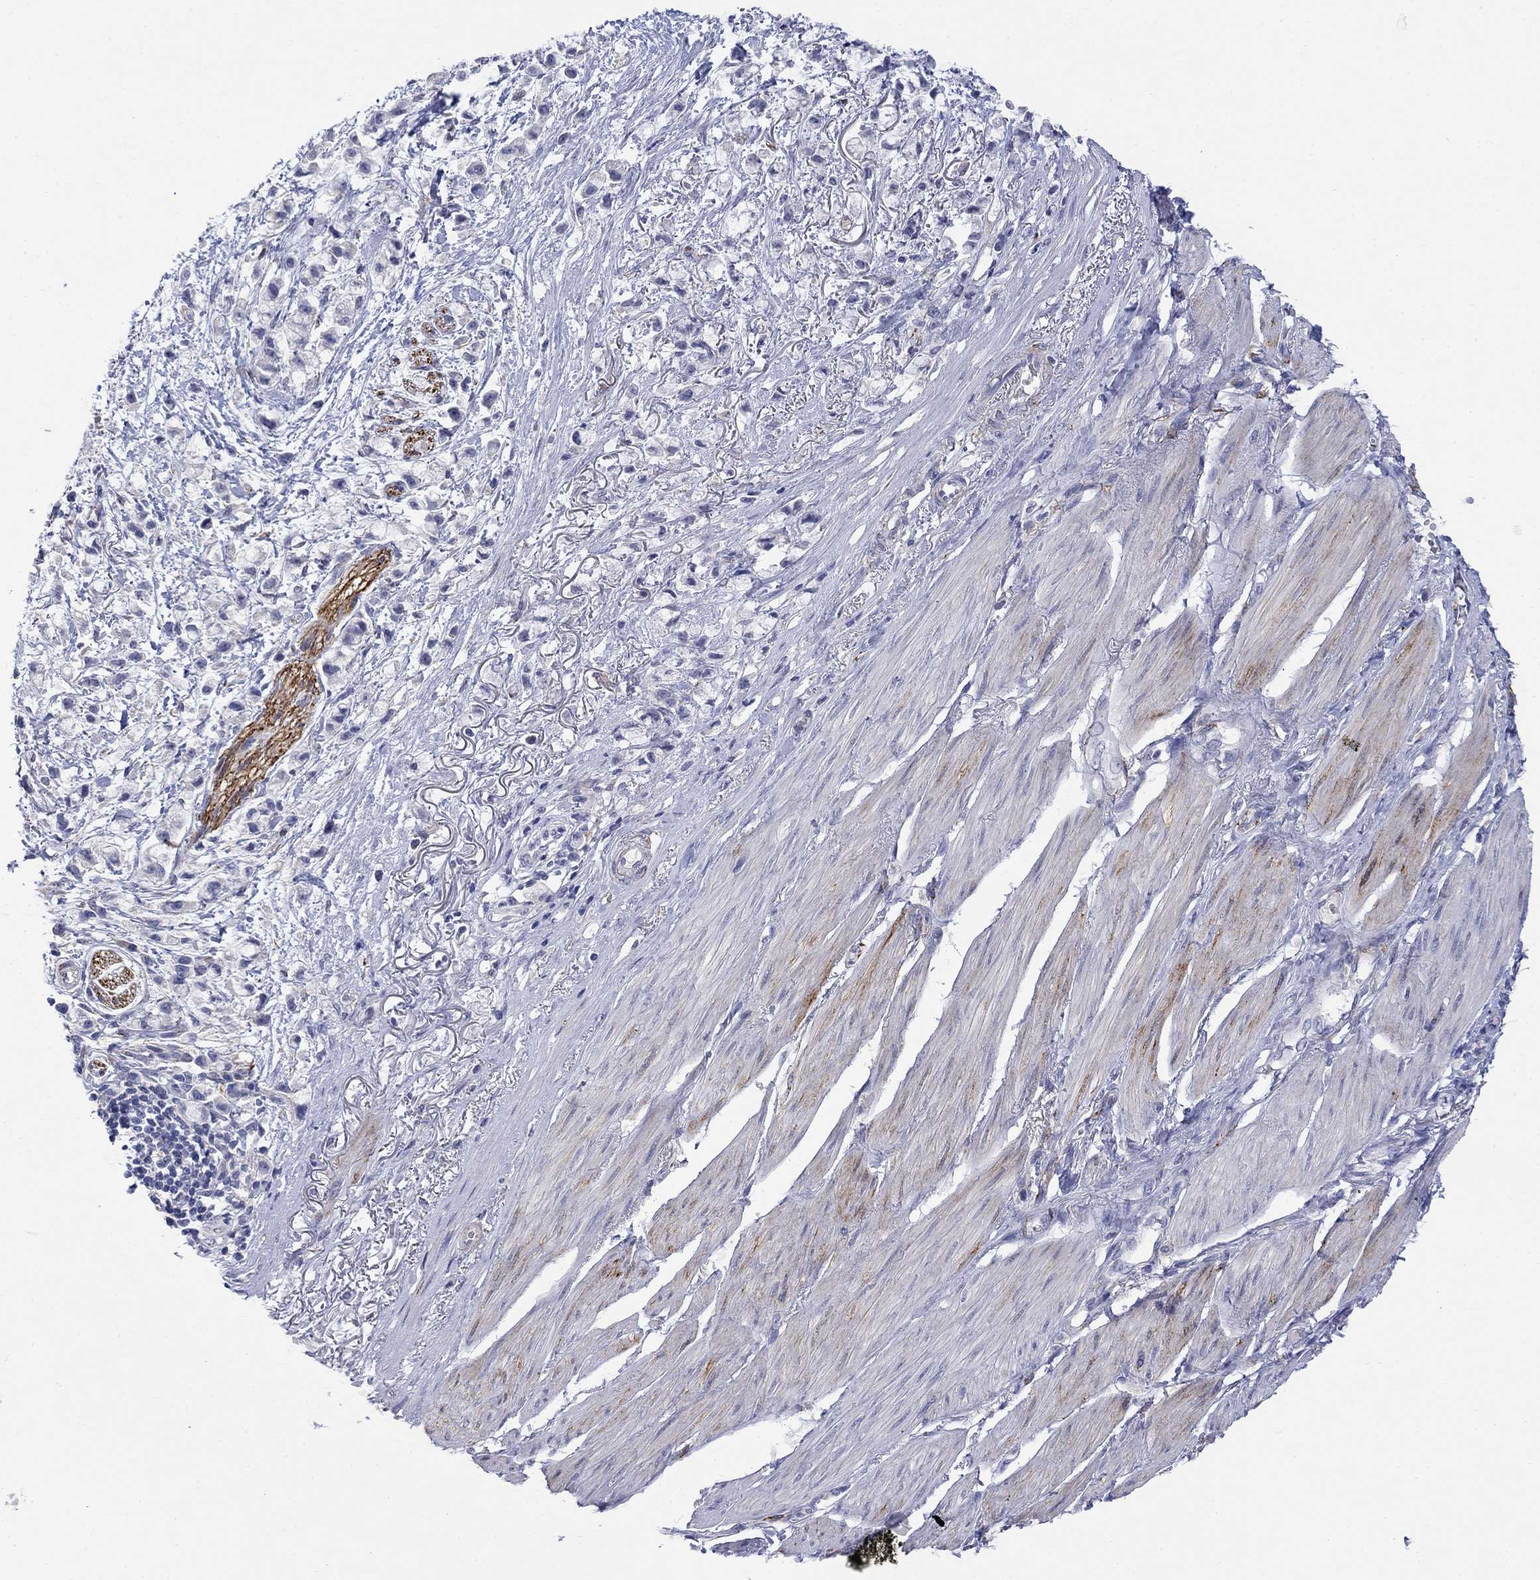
{"staining": {"intensity": "negative", "quantity": "none", "location": "none"}, "tissue": "stomach cancer", "cell_type": "Tumor cells", "image_type": "cancer", "snomed": [{"axis": "morphology", "description": "Adenocarcinoma, NOS"}, {"axis": "topography", "description": "Stomach"}], "caption": "There is no significant positivity in tumor cells of stomach cancer. The staining was performed using DAB to visualize the protein expression in brown, while the nuclei were stained in blue with hematoxylin (Magnification: 20x).", "gene": "PTPRZ1", "patient": {"sex": "female", "age": 81}}